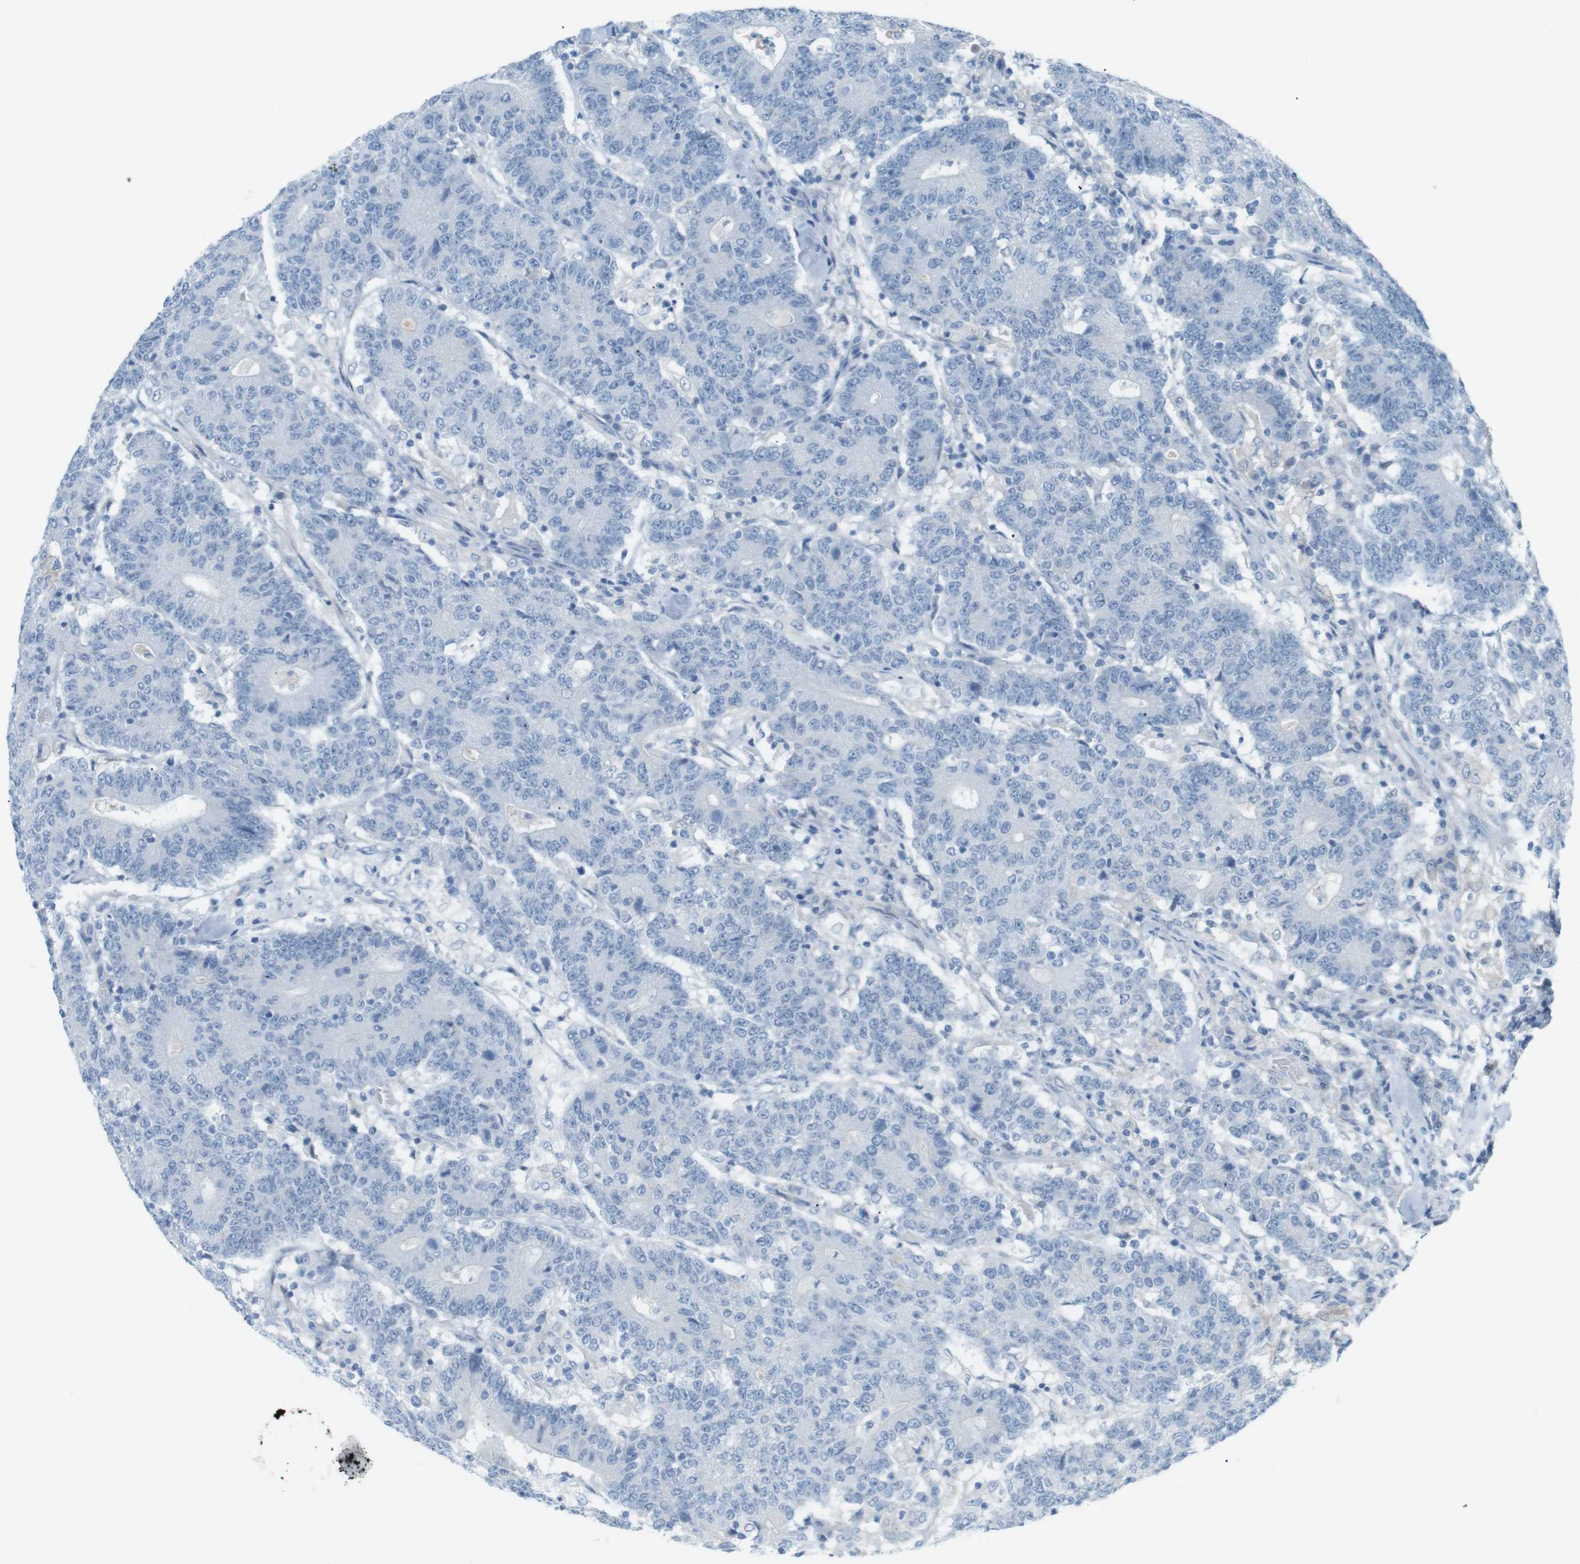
{"staining": {"intensity": "negative", "quantity": "none", "location": "none"}, "tissue": "colorectal cancer", "cell_type": "Tumor cells", "image_type": "cancer", "snomed": [{"axis": "morphology", "description": "Normal tissue, NOS"}, {"axis": "morphology", "description": "Adenocarcinoma, NOS"}, {"axis": "topography", "description": "Colon"}], "caption": "IHC histopathology image of neoplastic tissue: colorectal adenocarcinoma stained with DAB shows no significant protein staining in tumor cells. (DAB immunohistochemistry visualized using brightfield microscopy, high magnification).", "gene": "AZGP1", "patient": {"sex": "female", "age": 75}}